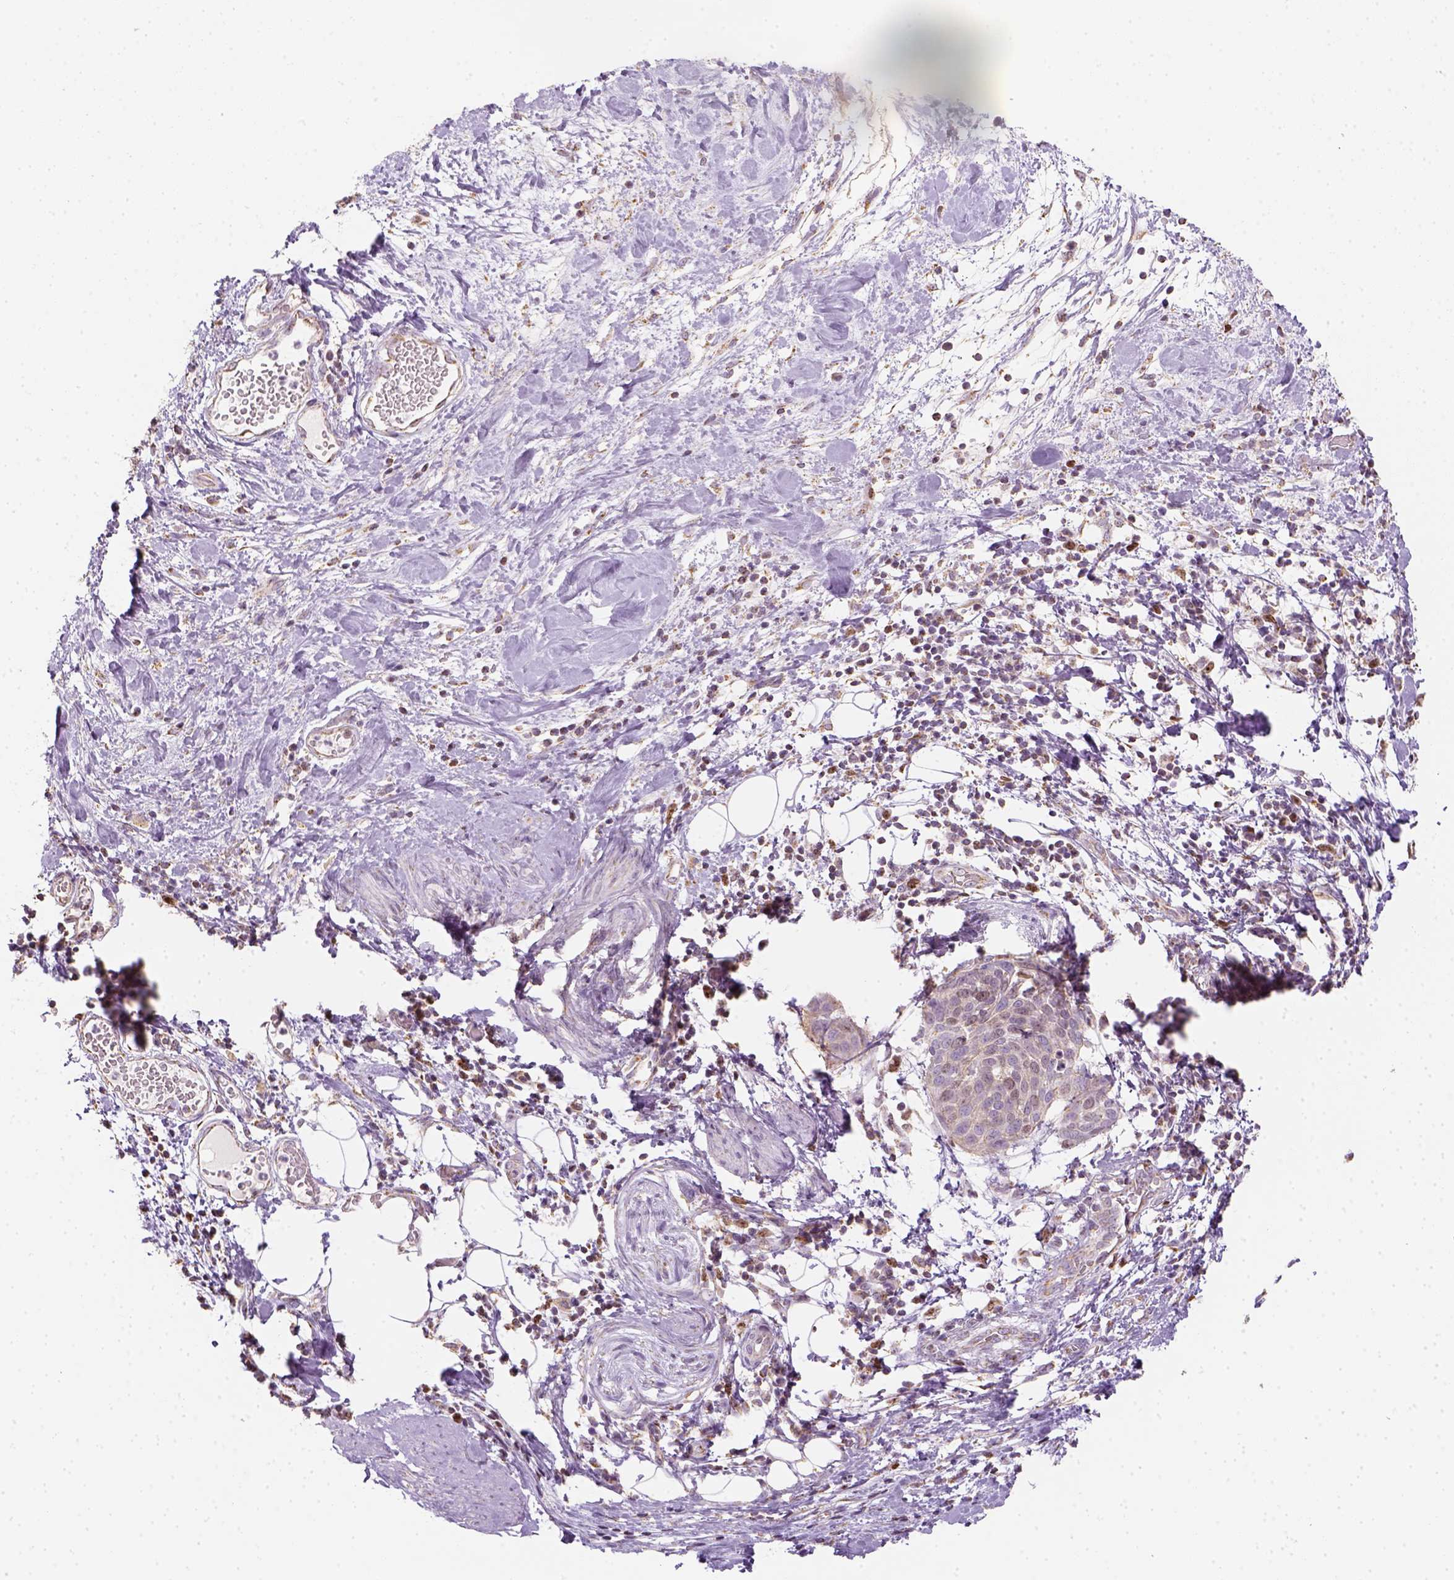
{"staining": {"intensity": "negative", "quantity": "none", "location": "none"}, "tissue": "cervical cancer", "cell_type": "Tumor cells", "image_type": "cancer", "snomed": [{"axis": "morphology", "description": "Squamous cell carcinoma, NOS"}, {"axis": "topography", "description": "Cervix"}], "caption": "Cervical cancer (squamous cell carcinoma) stained for a protein using immunohistochemistry (IHC) demonstrates no staining tumor cells.", "gene": "LCA5", "patient": {"sex": "female", "age": 39}}